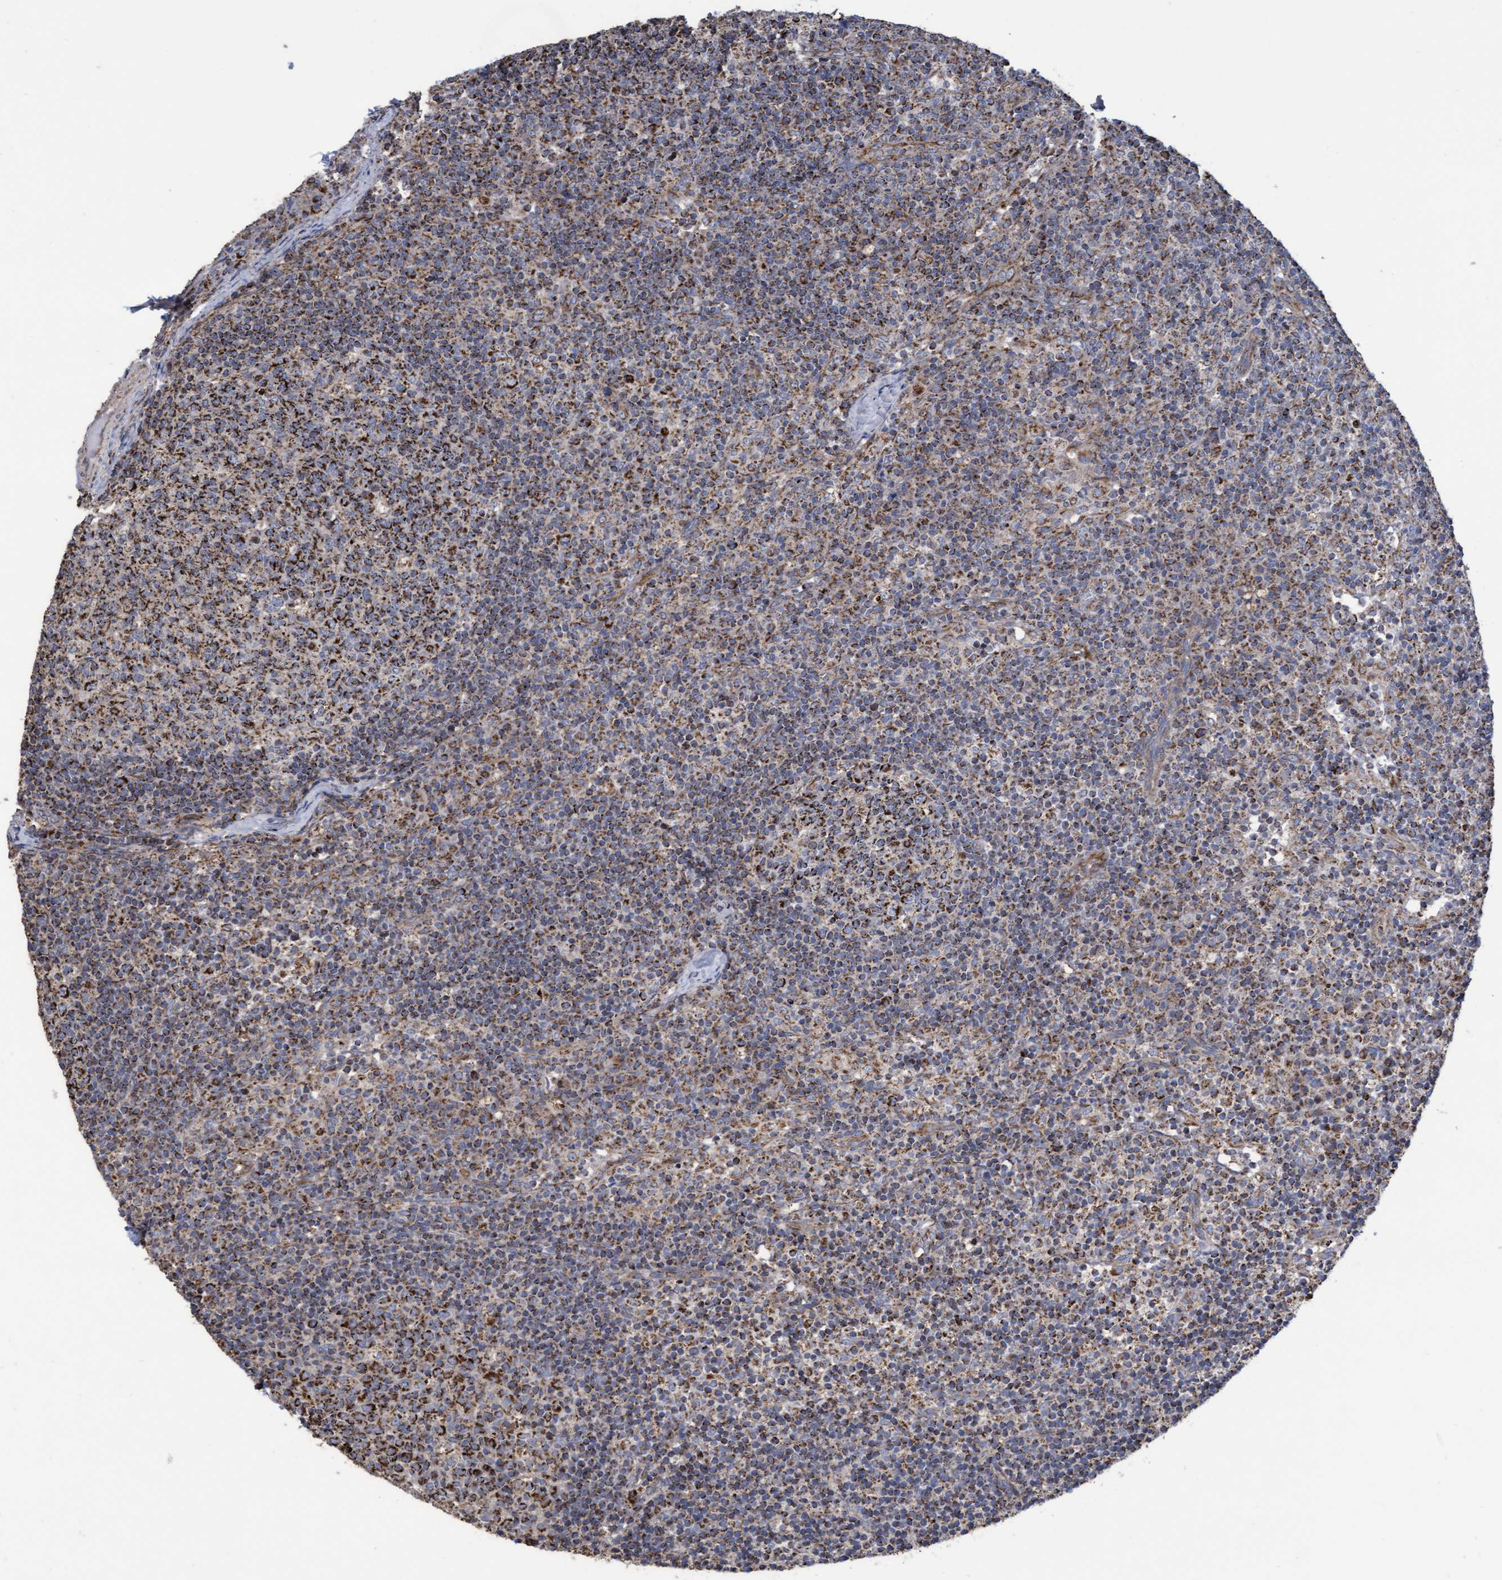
{"staining": {"intensity": "strong", "quantity": ">75%", "location": "cytoplasmic/membranous"}, "tissue": "lymph node", "cell_type": "Germinal center cells", "image_type": "normal", "snomed": [{"axis": "morphology", "description": "Normal tissue, NOS"}, {"axis": "morphology", "description": "Inflammation, NOS"}, {"axis": "topography", "description": "Lymph node"}], "caption": "Protein analysis of normal lymph node reveals strong cytoplasmic/membranous expression in about >75% of germinal center cells. The staining was performed using DAB (3,3'-diaminobenzidine), with brown indicating positive protein expression. Nuclei are stained blue with hematoxylin.", "gene": "COBL", "patient": {"sex": "male", "age": 55}}